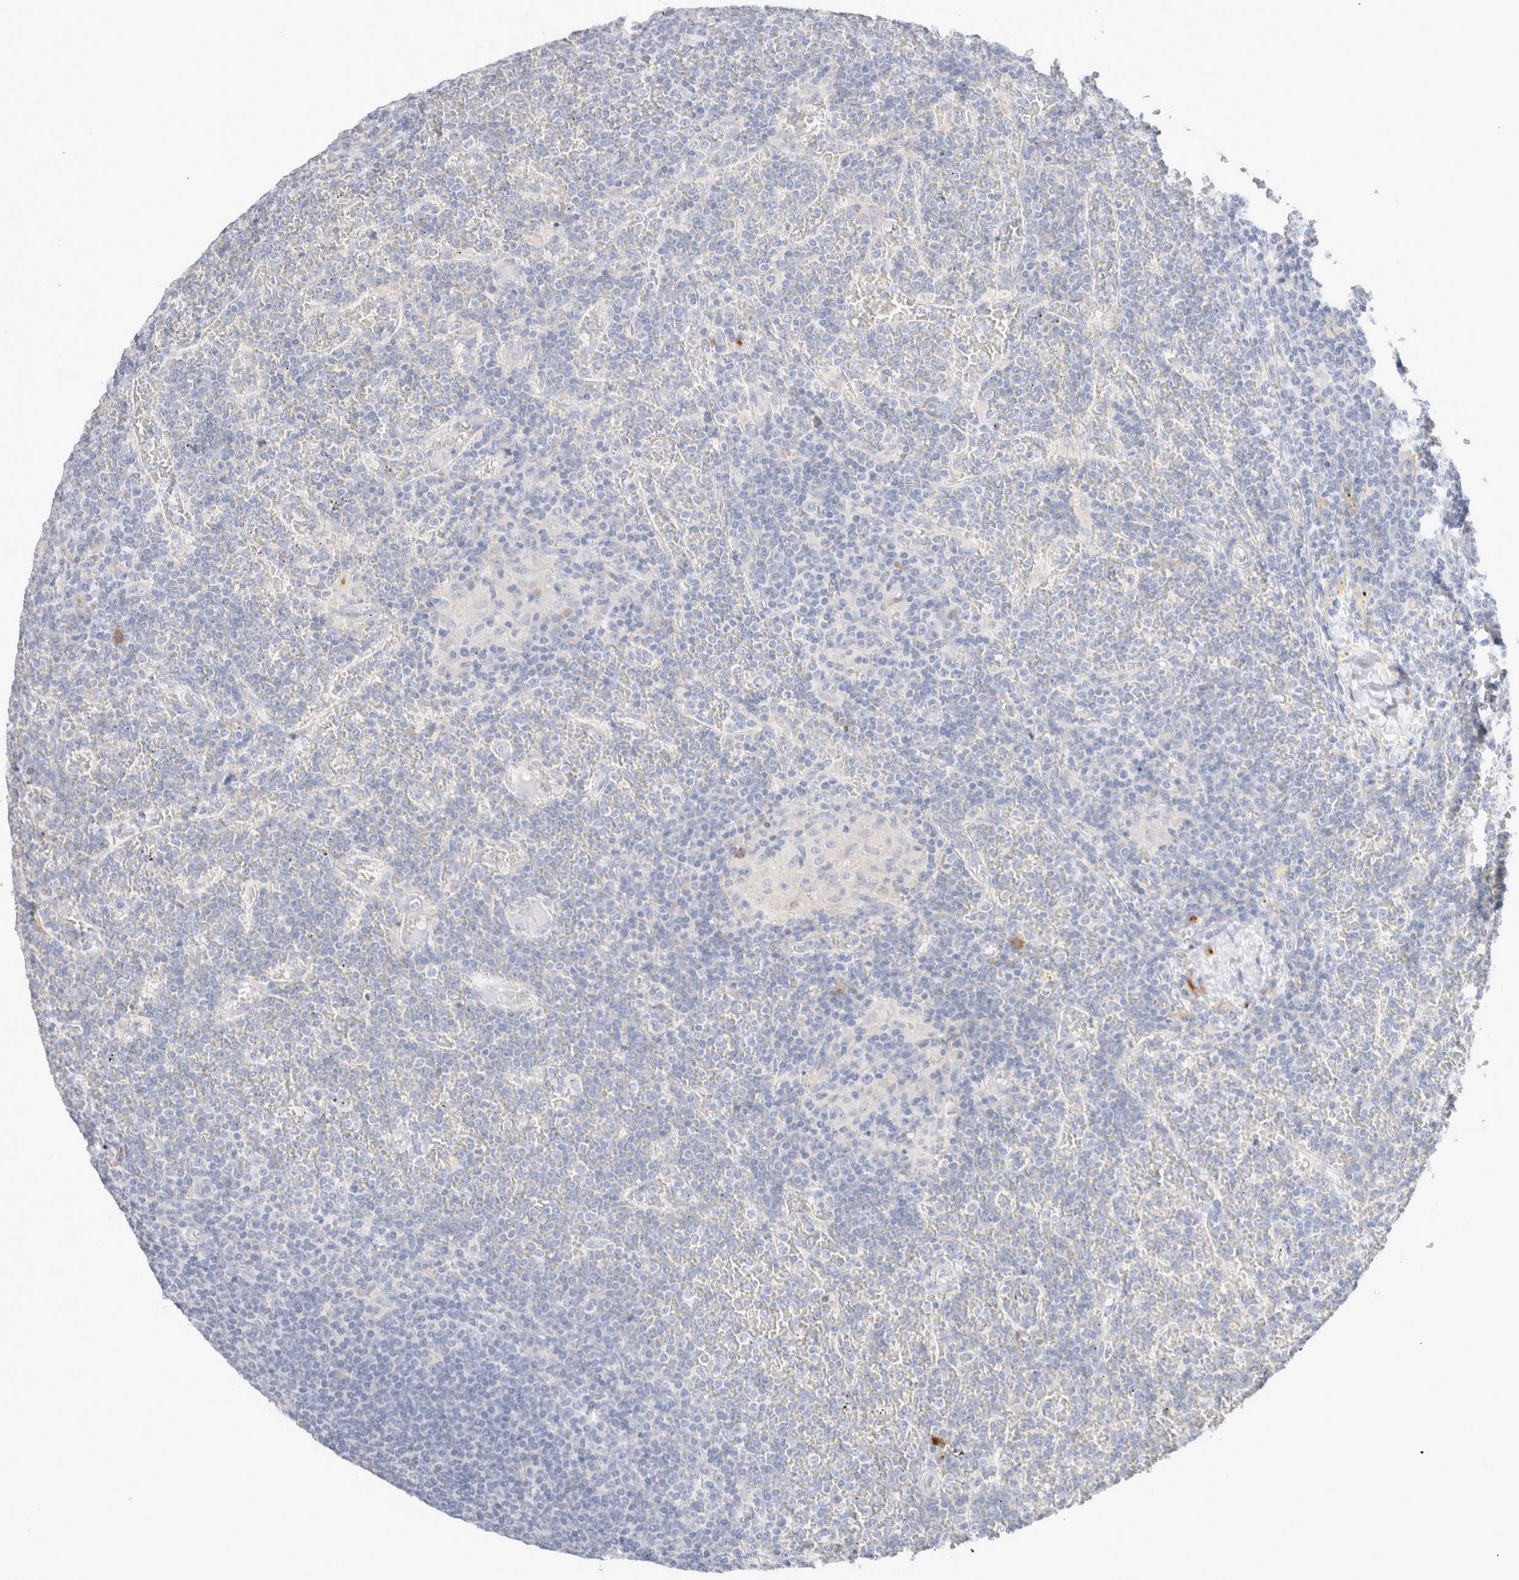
{"staining": {"intensity": "negative", "quantity": "none", "location": "none"}, "tissue": "lymphoma", "cell_type": "Tumor cells", "image_type": "cancer", "snomed": [{"axis": "morphology", "description": "Malignant lymphoma, non-Hodgkin's type, Low grade"}, {"axis": "topography", "description": "Spleen"}], "caption": "IHC photomicrograph of neoplastic tissue: human malignant lymphoma, non-Hodgkin's type (low-grade) stained with DAB shows no significant protein positivity in tumor cells.", "gene": "GADD45G", "patient": {"sex": "female", "age": 19}}